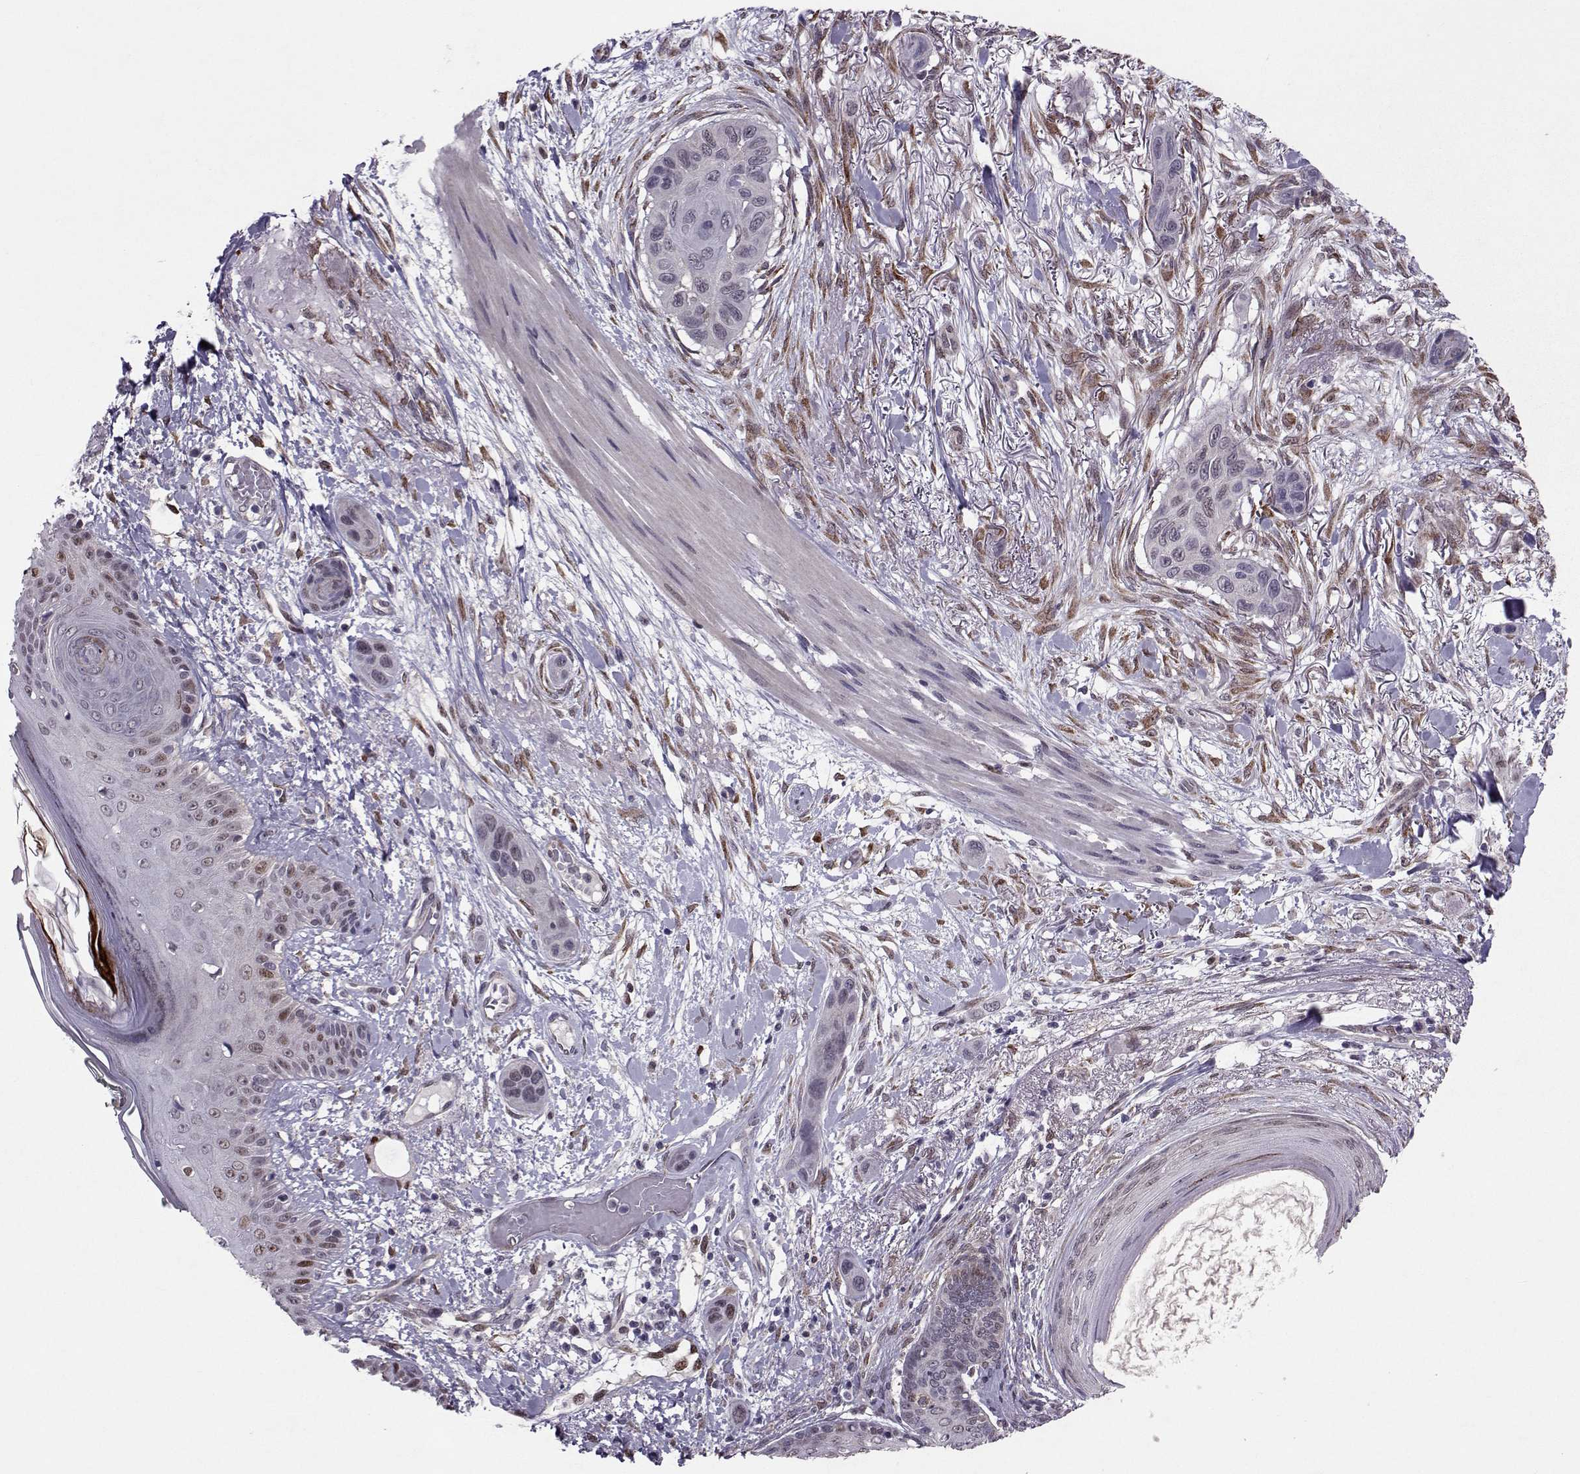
{"staining": {"intensity": "negative", "quantity": "none", "location": "none"}, "tissue": "skin cancer", "cell_type": "Tumor cells", "image_type": "cancer", "snomed": [{"axis": "morphology", "description": "Squamous cell carcinoma, NOS"}, {"axis": "topography", "description": "Skin"}], "caption": "This is a image of IHC staining of skin cancer, which shows no expression in tumor cells. The staining is performed using DAB brown chromogen with nuclei counter-stained in using hematoxylin.", "gene": "CDK4", "patient": {"sex": "male", "age": 79}}